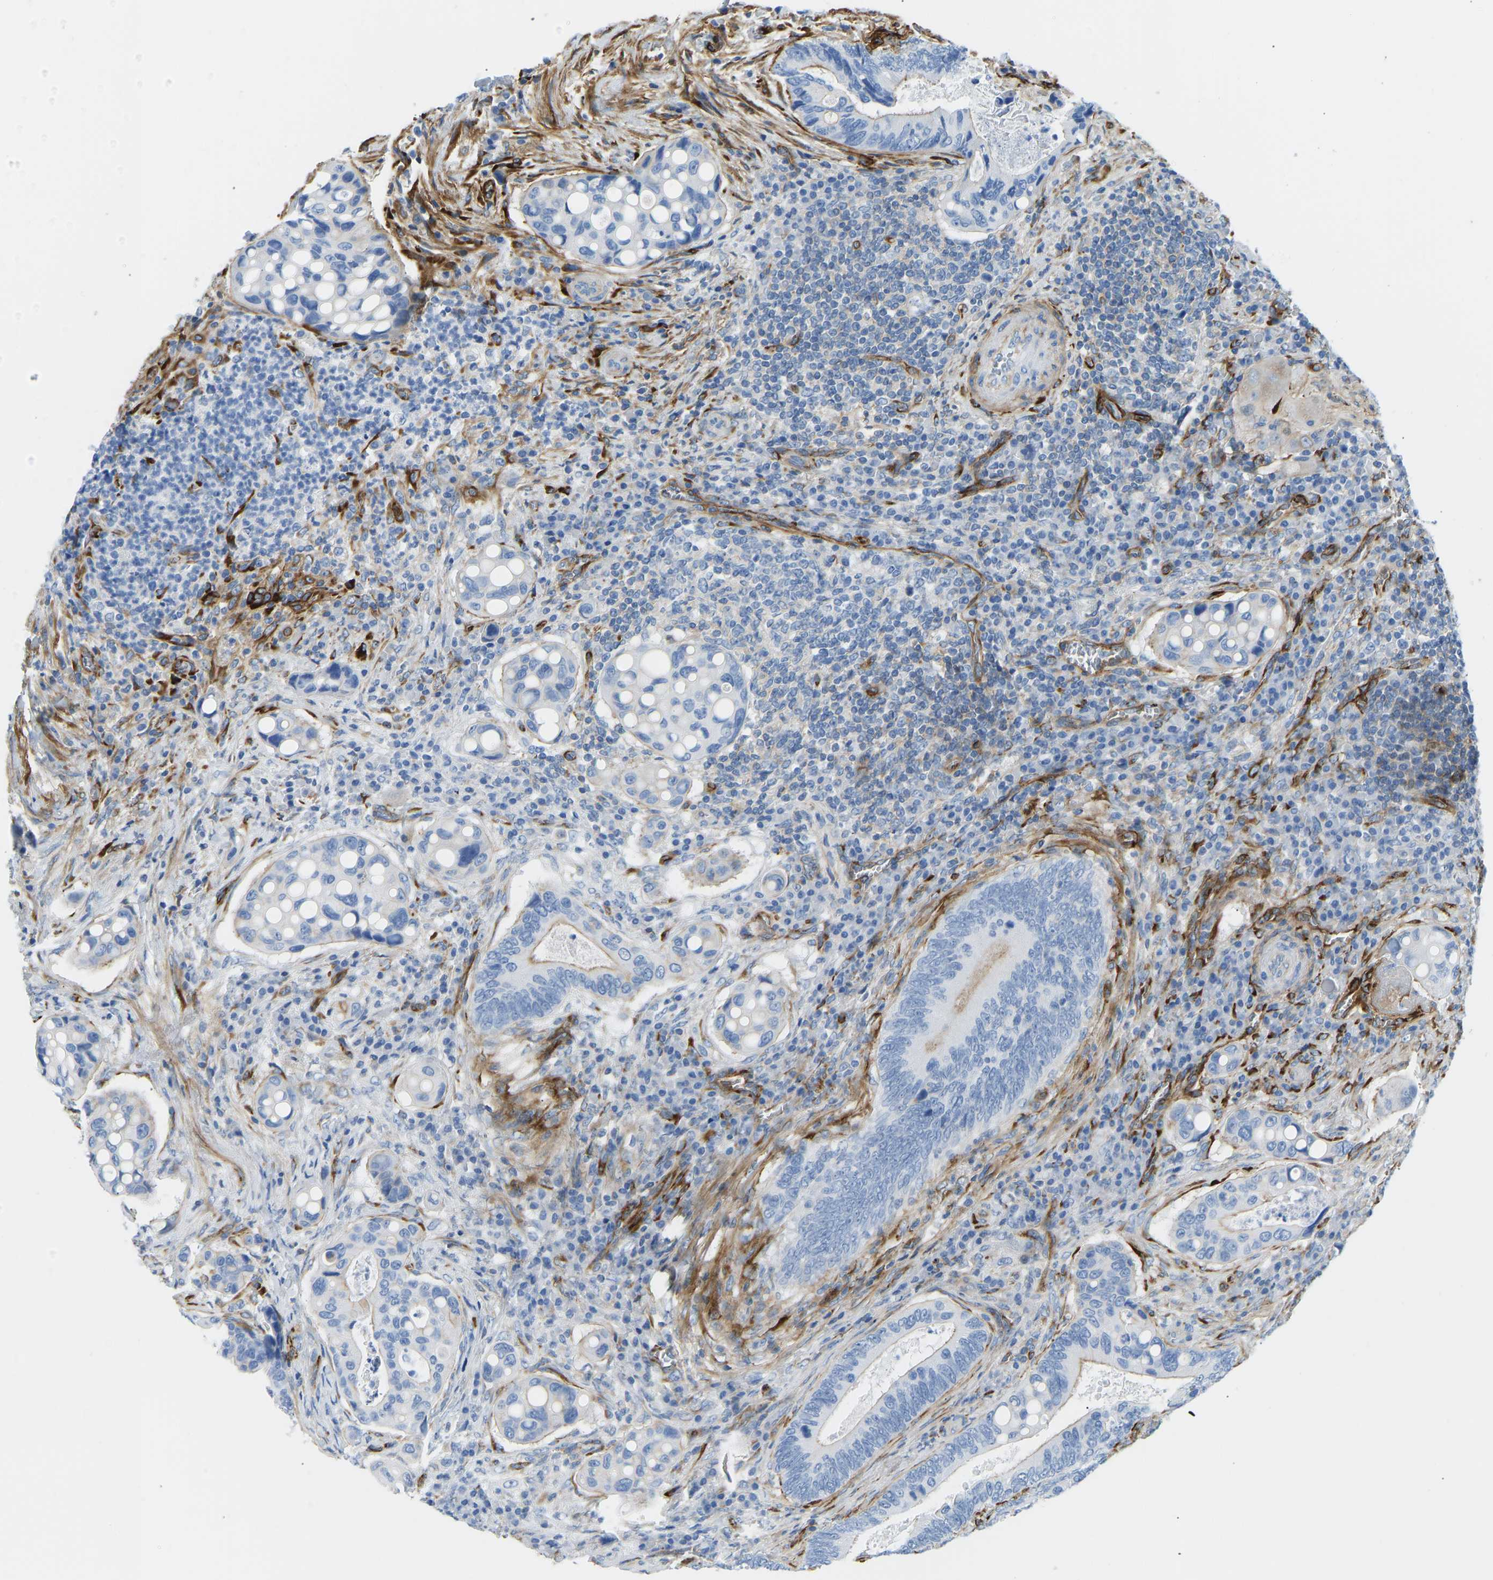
{"staining": {"intensity": "moderate", "quantity": "<25%", "location": "cytoplasmic/membranous"}, "tissue": "colorectal cancer", "cell_type": "Tumor cells", "image_type": "cancer", "snomed": [{"axis": "morphology", "description": "Inflammation, NOS"}, {"axis": "morphology", "description": "Adenocarcinoma, NOS"}, {"axis": "topography", "description": "Colon"}], "caption": "The photomicrograph displays immunohistochemical staining of colorectal adenocarcinoma. There is moderate cytoplasmic/membranous staining is appreciated in approximately <25% of tumor cells. The staining is performed using DAB brown chromogen to label protein expression. The nuclei are counter-stained blue using hematoxylin.", "gene": "COL15A1", "patient": {"sex": "male", "age": 72}}